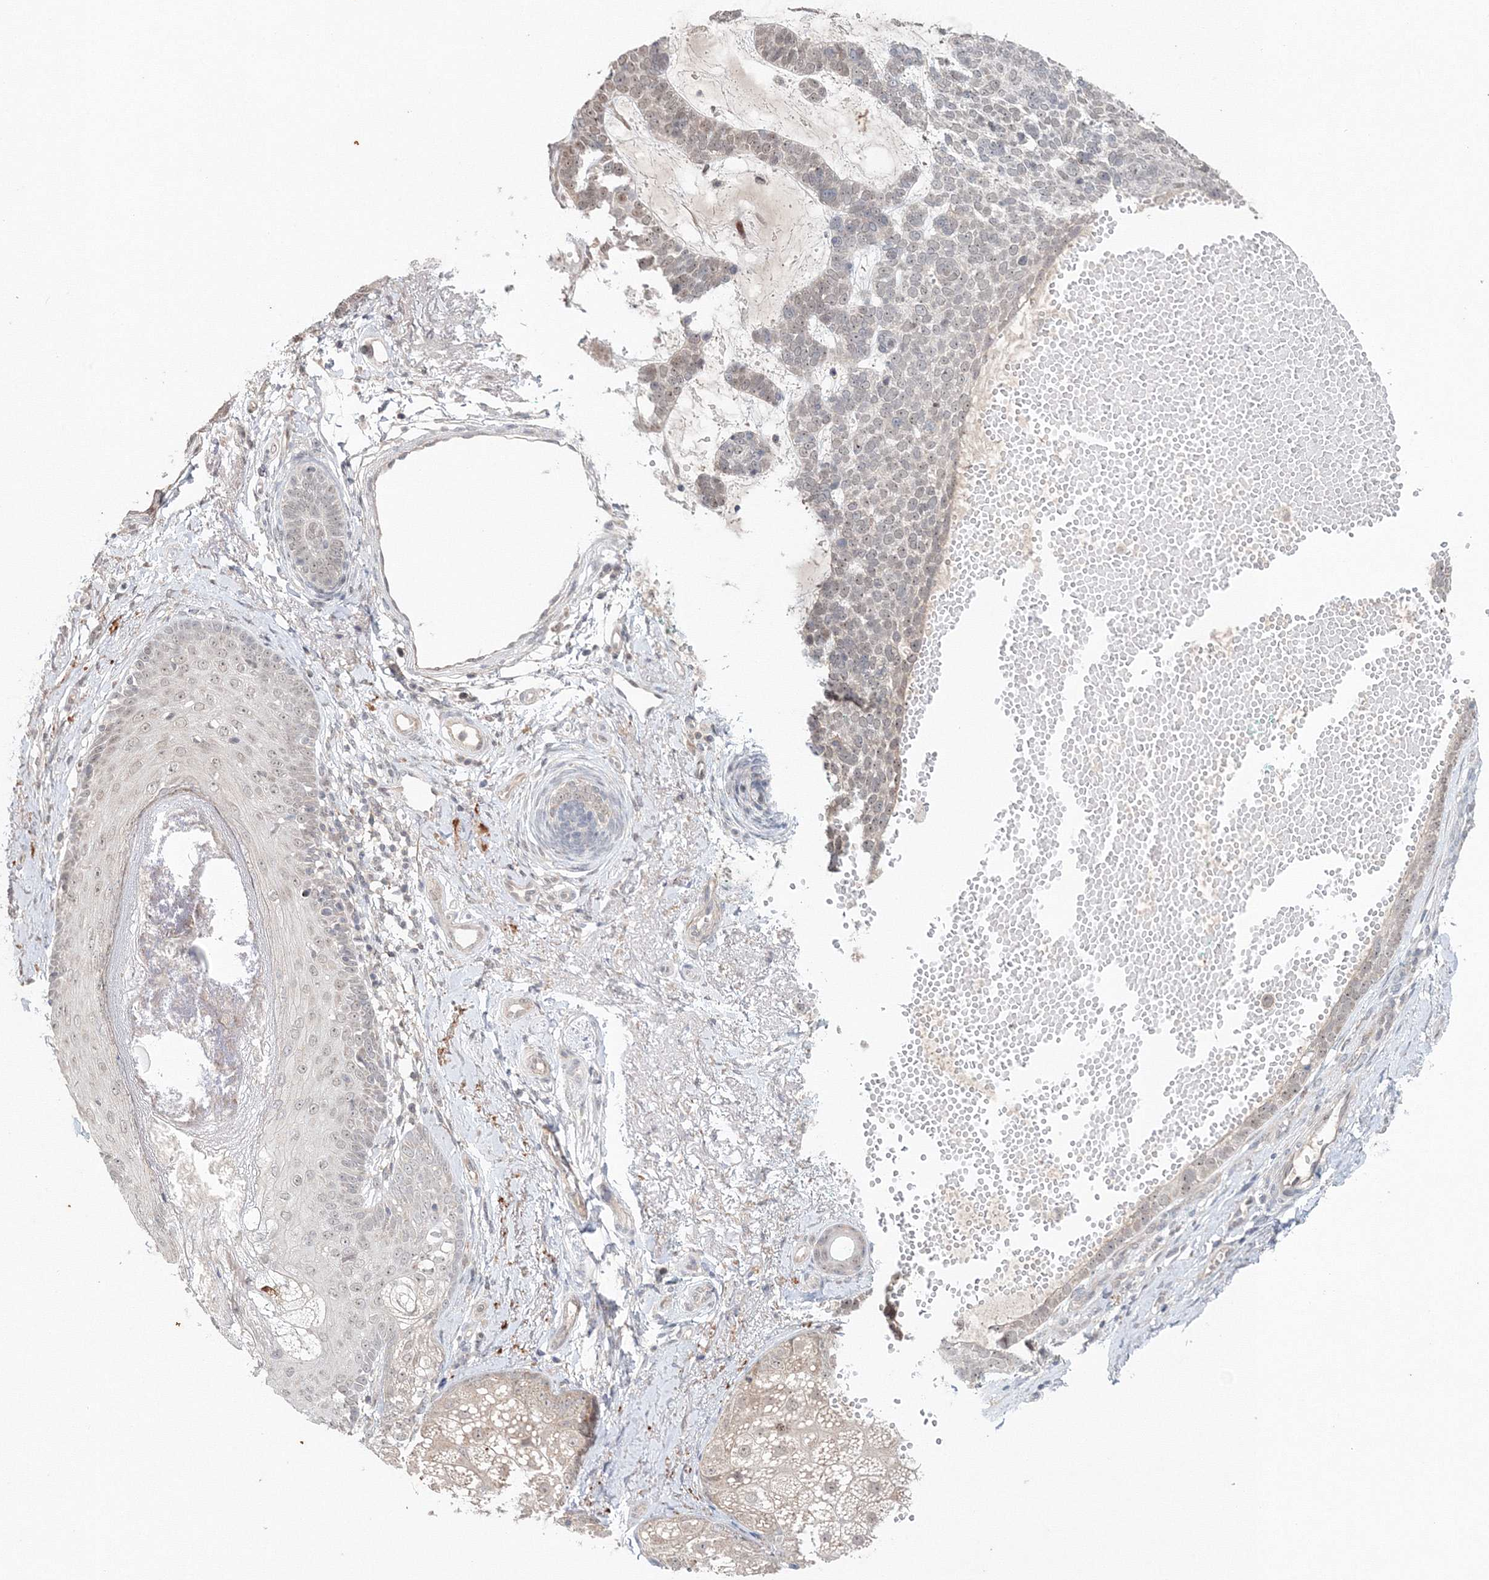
{"staining": {"intensity": "weak", "quantity": "<25%", "location": "nuclear"}, "tissue": "skin cancer", "cell_type": "Tumor cells", "image_type": "cancer", "snomed": [{"axis": "morphology", "description": "Basal cell carcinoma"}, {"axis": "topography", "description": "Skin"}], "caption": "IHC of basal cell carcinoma (skin) exhibits no expression in tumor cells. (DAB (3,3'-diaminobenzidine) immunohistochemistry (IHC), high magnification).", "gene": "NOA1", "patient": {"sex": "female", "age": 81}}